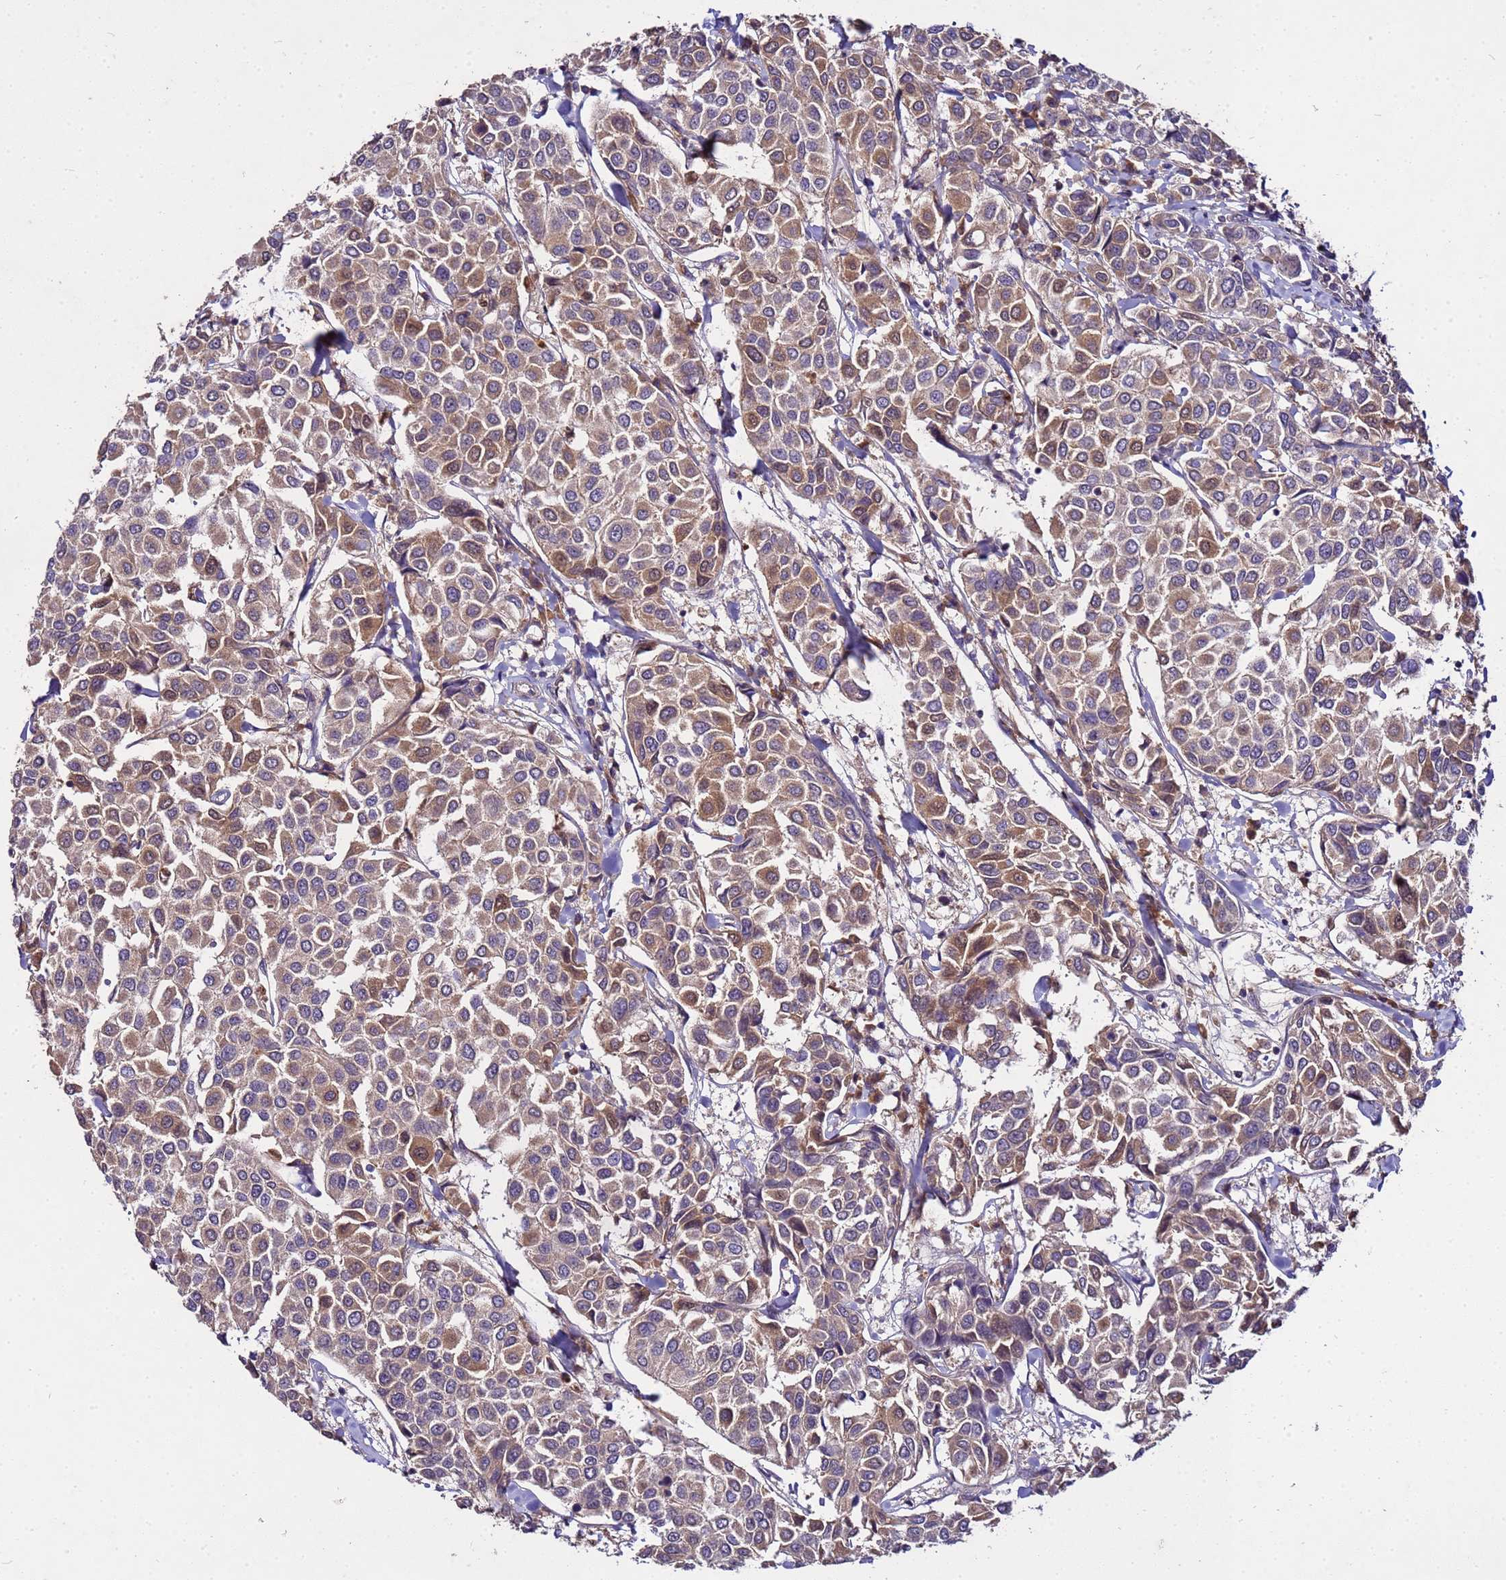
{"staining": {"intensity": "moderate", "quantity": "25%-75%", "location": "cytoplasmic/membranous"}, "tissue": "breast cancer", "cell_type": "Tumor cells", "image_type": "cancer", "snomed": [{"axis": "morphology", "description": "Duct carcinoma"}, {"axis": "topography", "description": "Breast"}], "caption": "Human breast invasive ductal carcinoma stained with a protein marker reveals moderate staining in tumor cells.", "gene": "GSPT2", "patient": {"sex": "female", "age": 55}}